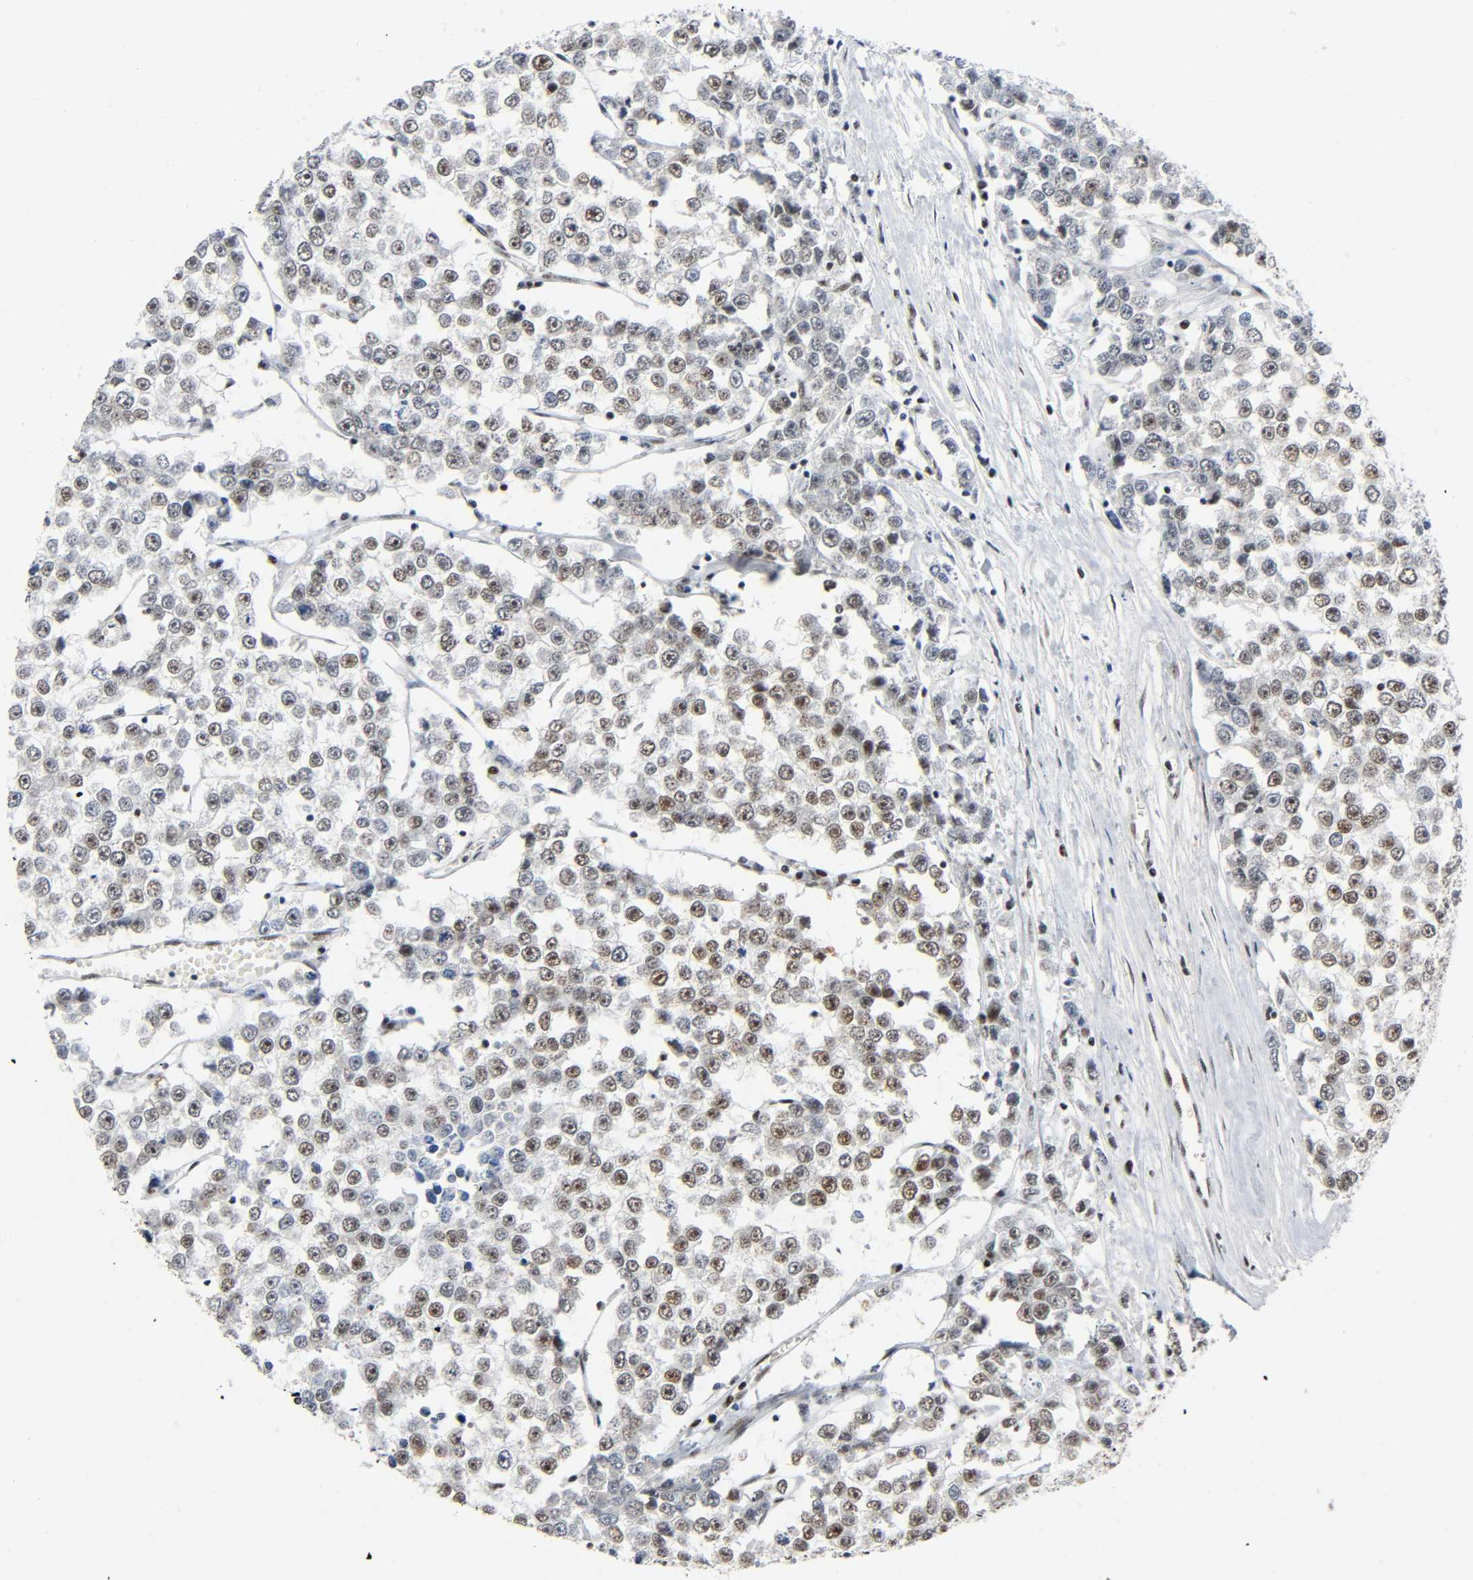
{"staining": {"intensity": "strong", "quantity": "25%-75%", "location": "nuclear"}, "tissue": "testis cancer", "cell_type": "Tumor cells", "image_type": "cancer", "snomed": [{"axis": "morphology", "description": "Seminoma, NOS"}, {"axis": "morphology", "description": "Carcinoma, Embryonal, NOS"}, {"axis": "topography", "description": "Testis"}], "caption": "Protein expression analysis of human seminoma (testis) reveals strong nuclear expression in approximately 25%-75% of tumor cells. (DAB = brown stain, brightfield microscopy at high magnification).", "gene": "CDK9", "patient": {"sex": "male", "age": 52}}